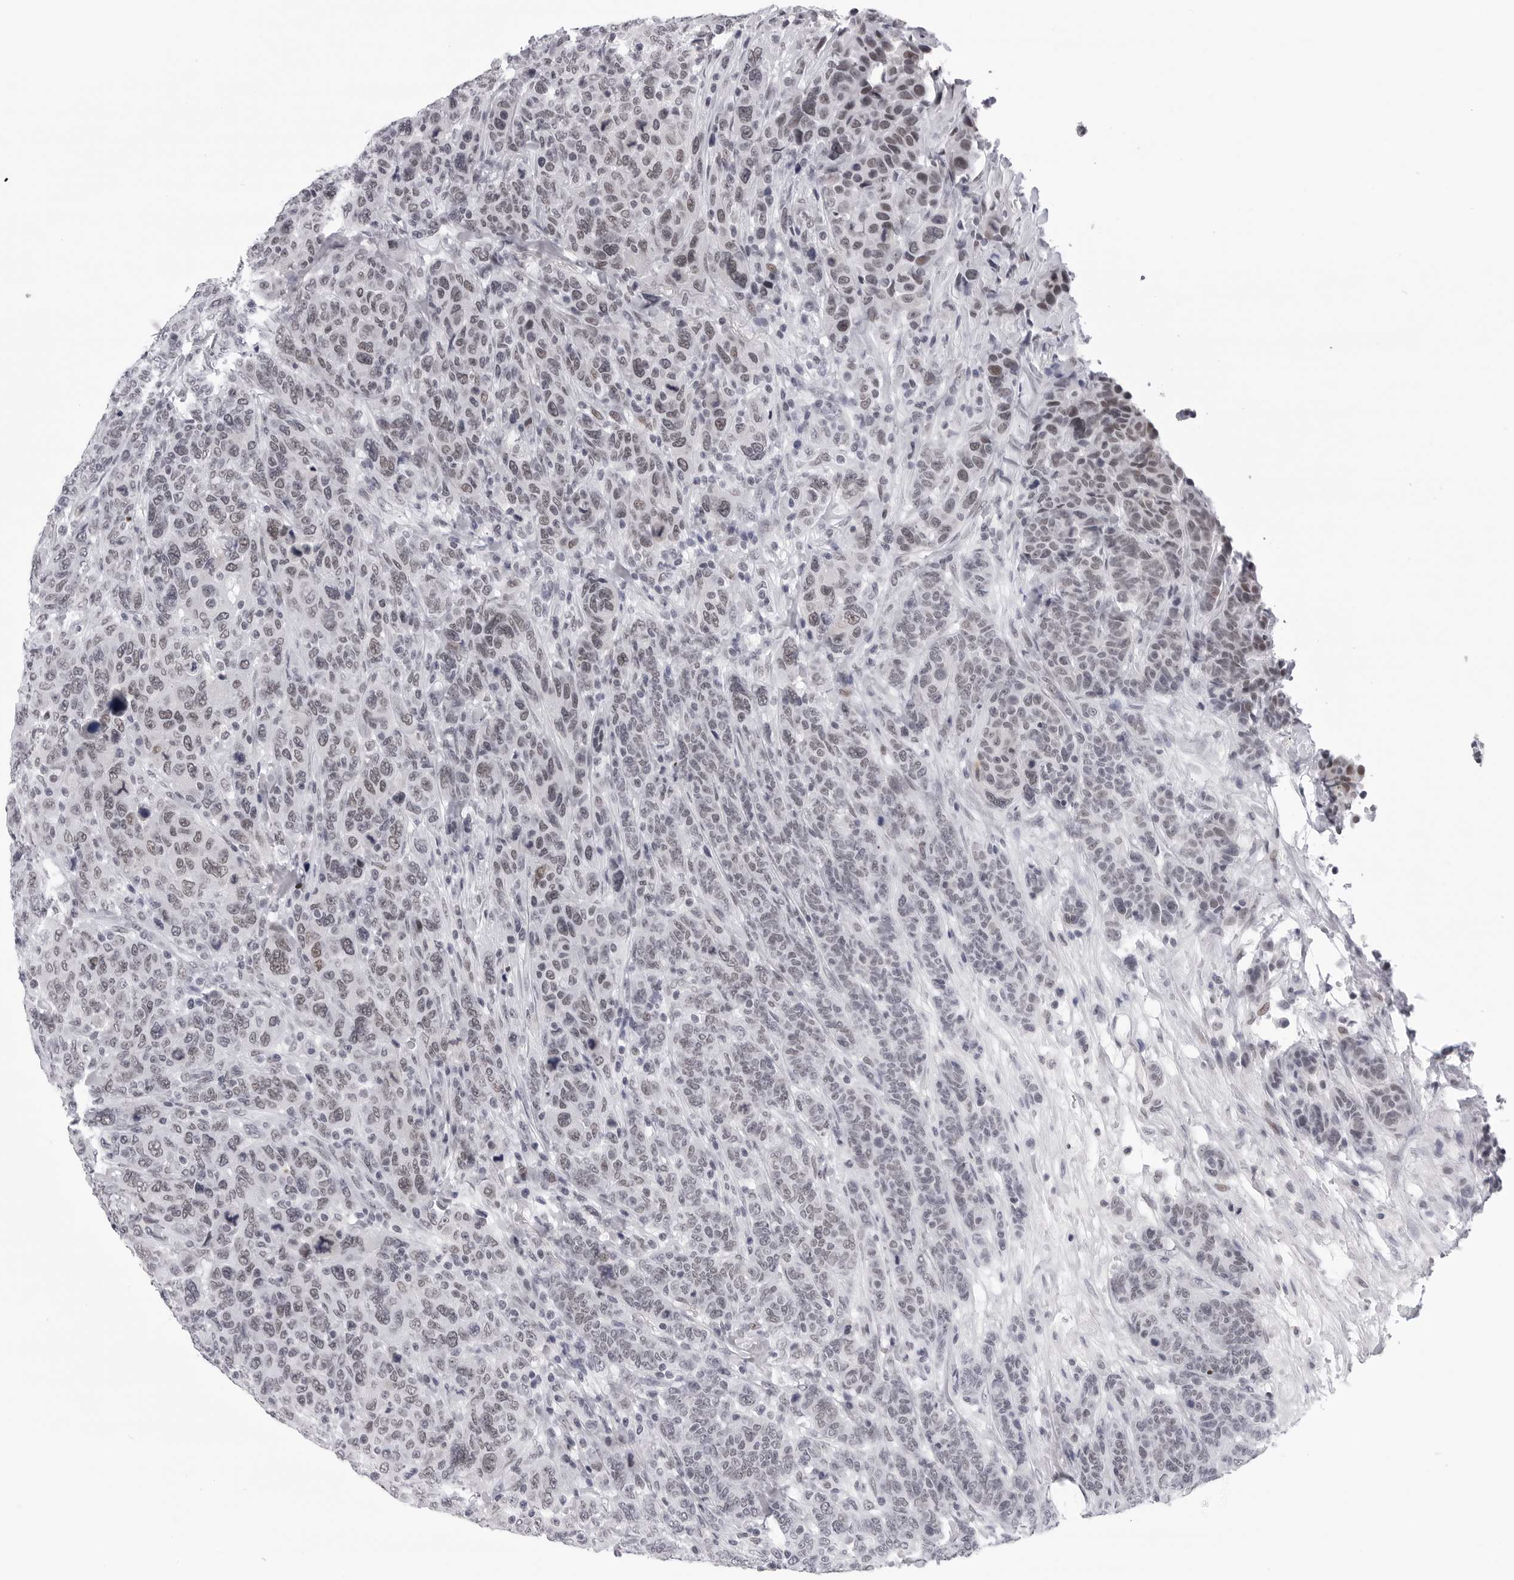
{"staining": {"intensity": "weak", "quantity": "25%-75%", "location": "nuclear"}, "tissue": "breast cancer", "cell_type": "Tumor cells", "image_type": "cancer", "snomed": [{"axis": "morphology", "description": "Duct carcinoma"}, {"axis": "topography", "description": "Breast"}], "caption": "Breast infiltrating ductal carcinoma tissue exhibits weak nuclear expression in approximately 25%-75% of tumor cells", "gene": "SF3B4", "patient": {"sex": "female", "age": 37}}